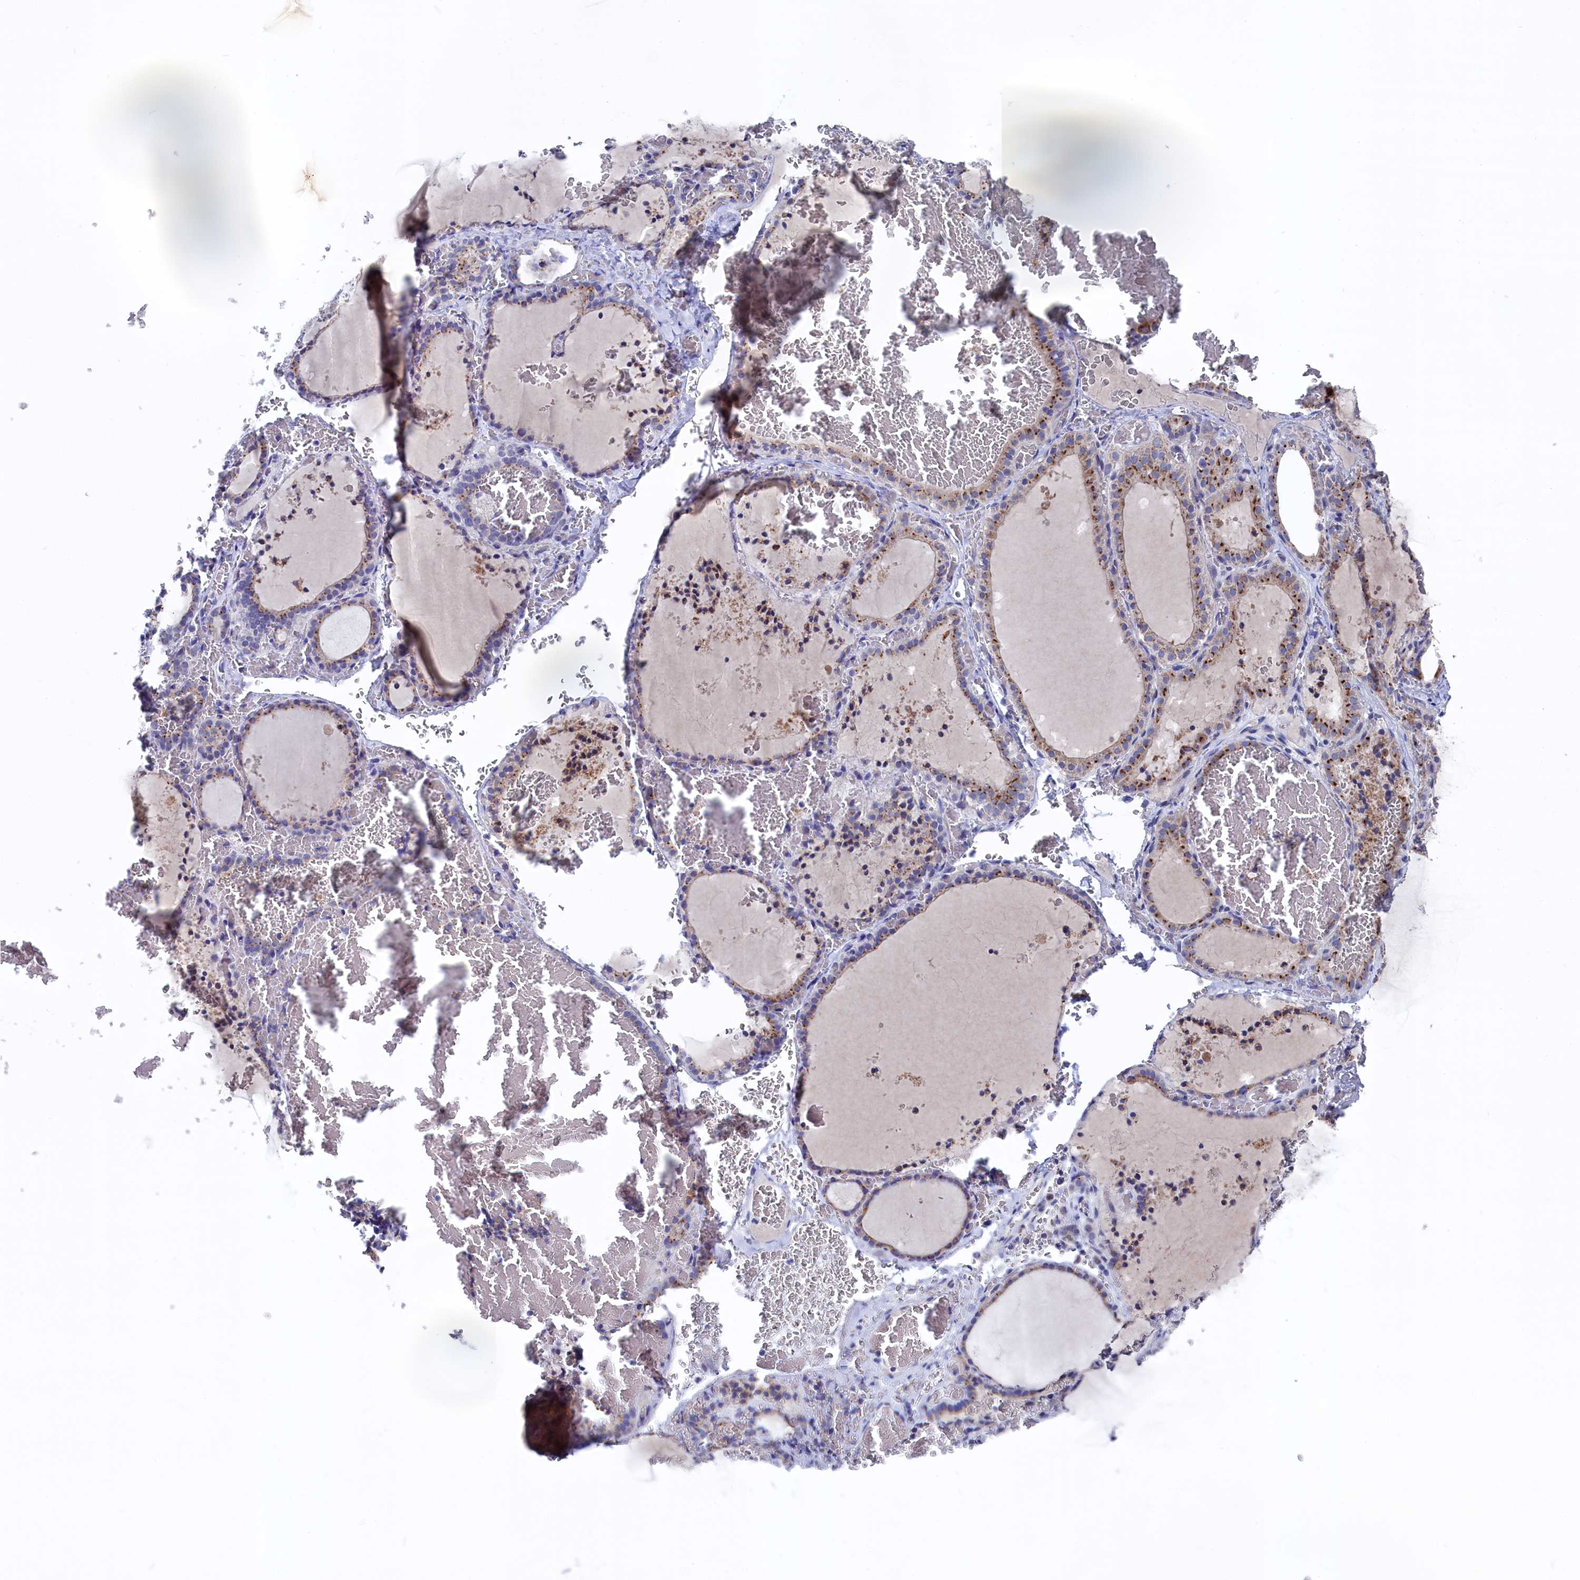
{"staining": {"intensity": "moderate", "quantity": "<25%", "location": "cytoplasmic/membranous"}, "tissue": "thyroid gland", "cell_type": "Glandular cells", "image_type": "normal", "snomed": [{"axis": "morphology", "description": "Normal tissue, NOS"}, {"axis": "topography", "description": "Thyroid gland"}], "caption": "Glandular cells exhibit moderate cytoplasmic/membranous positivity in approximately <25% of cells in normal thyroid gland. Using DAB (brown) and hematoxylin (blue) stains, captured at high magnification using brightfield microscopy.", "gene": "GPR108", "patient": {"sex": "female", "age": 39}}